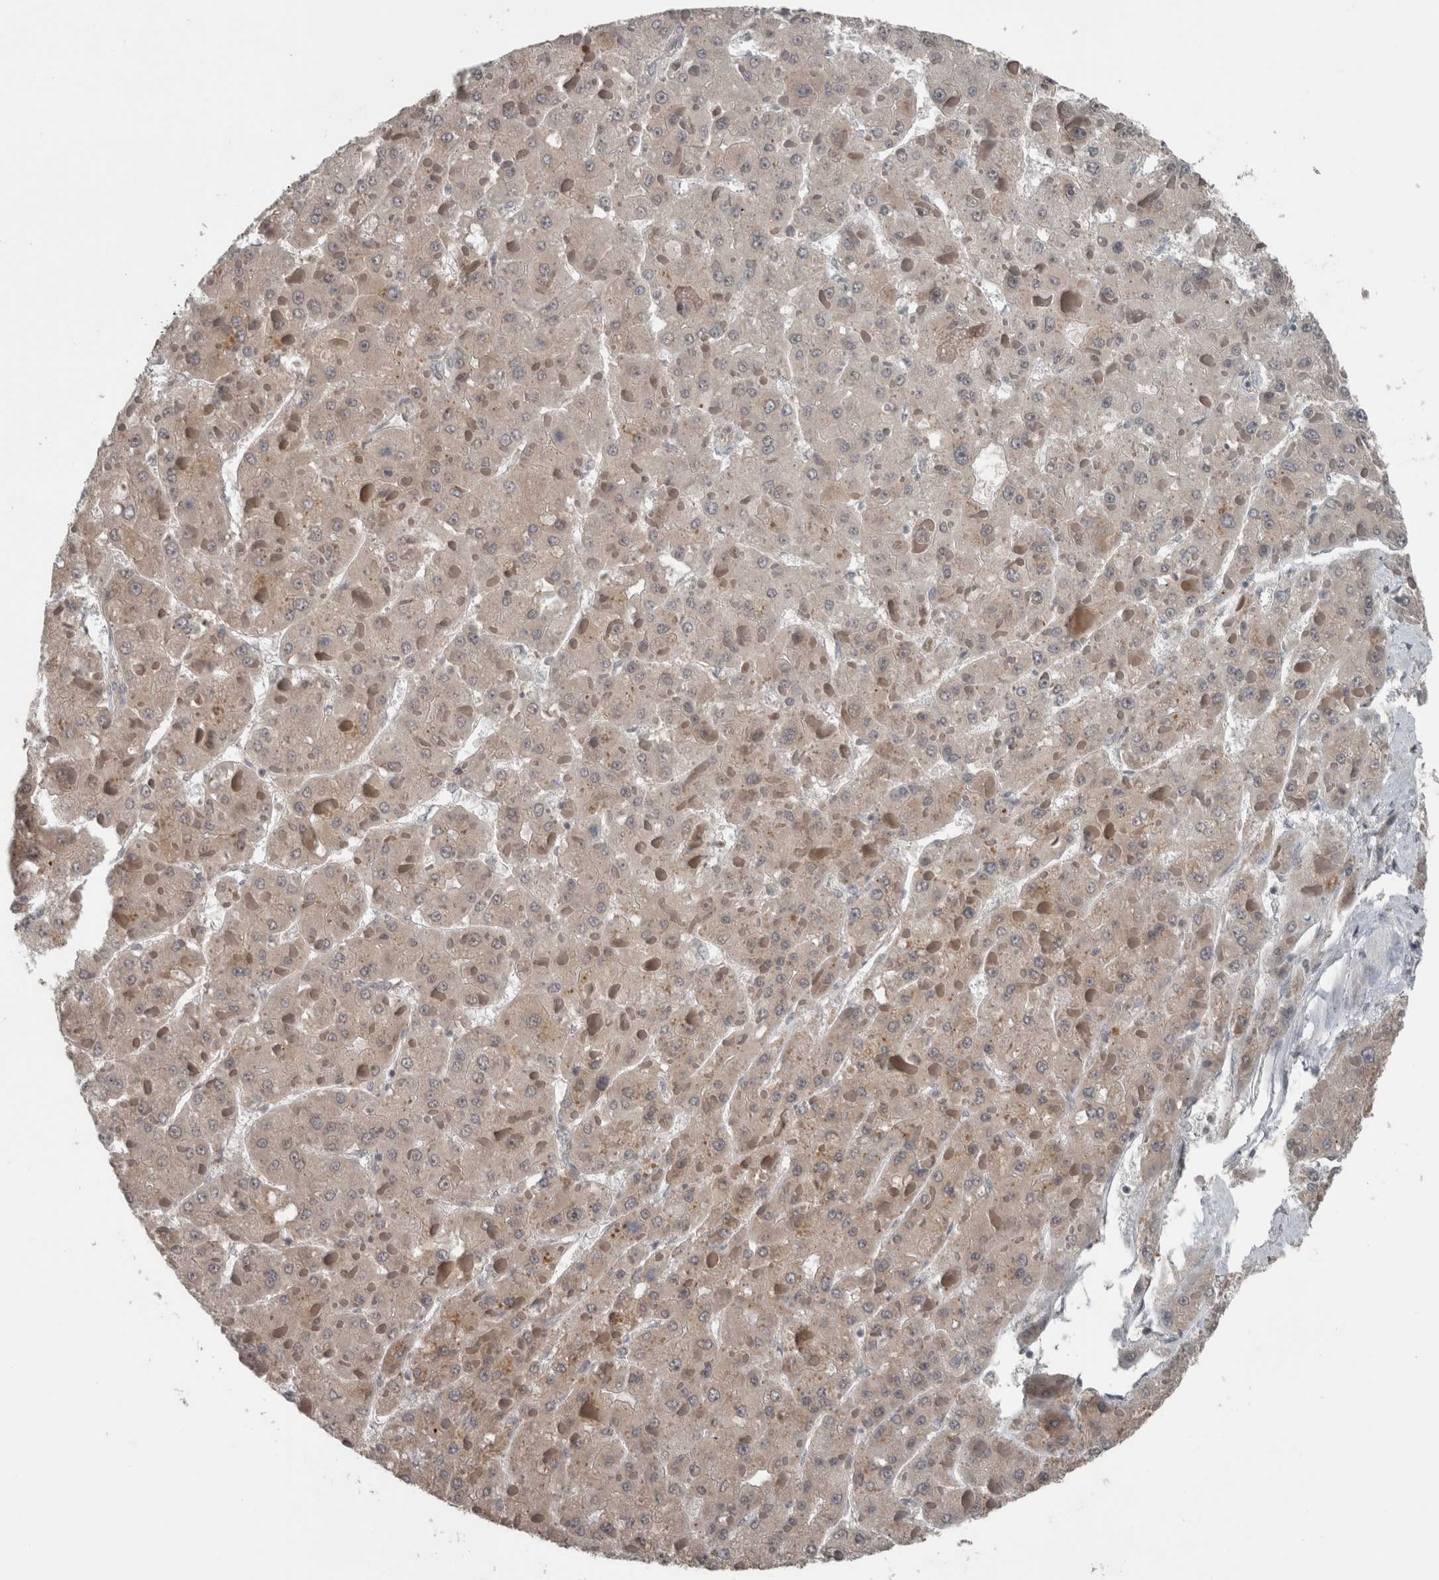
{"staining": {"intensity": "weak", "quantity": ">75%", "location": "cytoplasmic/membranous"}, "tissue": "liver cancer", "cell_type": "Tumor cells", "image_type": "cancer", "snomed": [{"axis": "morphology", "description": "Carcinoma, Hepatocellular, NOS"}, {"axis": "topography", "description": "Liver"}], "caption": "Immunohistochemistry (IHC) histopathology image of neoplastic tissue: human hepatocellular carcinoma (liver) stained using immunohistochemistry reveals low levels of weak protein expression localized specifically in the cytoplasmic/membranous of tumor cells, appearing as a cytoplasmic/membranous brown color.", "gene": "ENY2", "patient": {"sex": "female", "age": 73}}